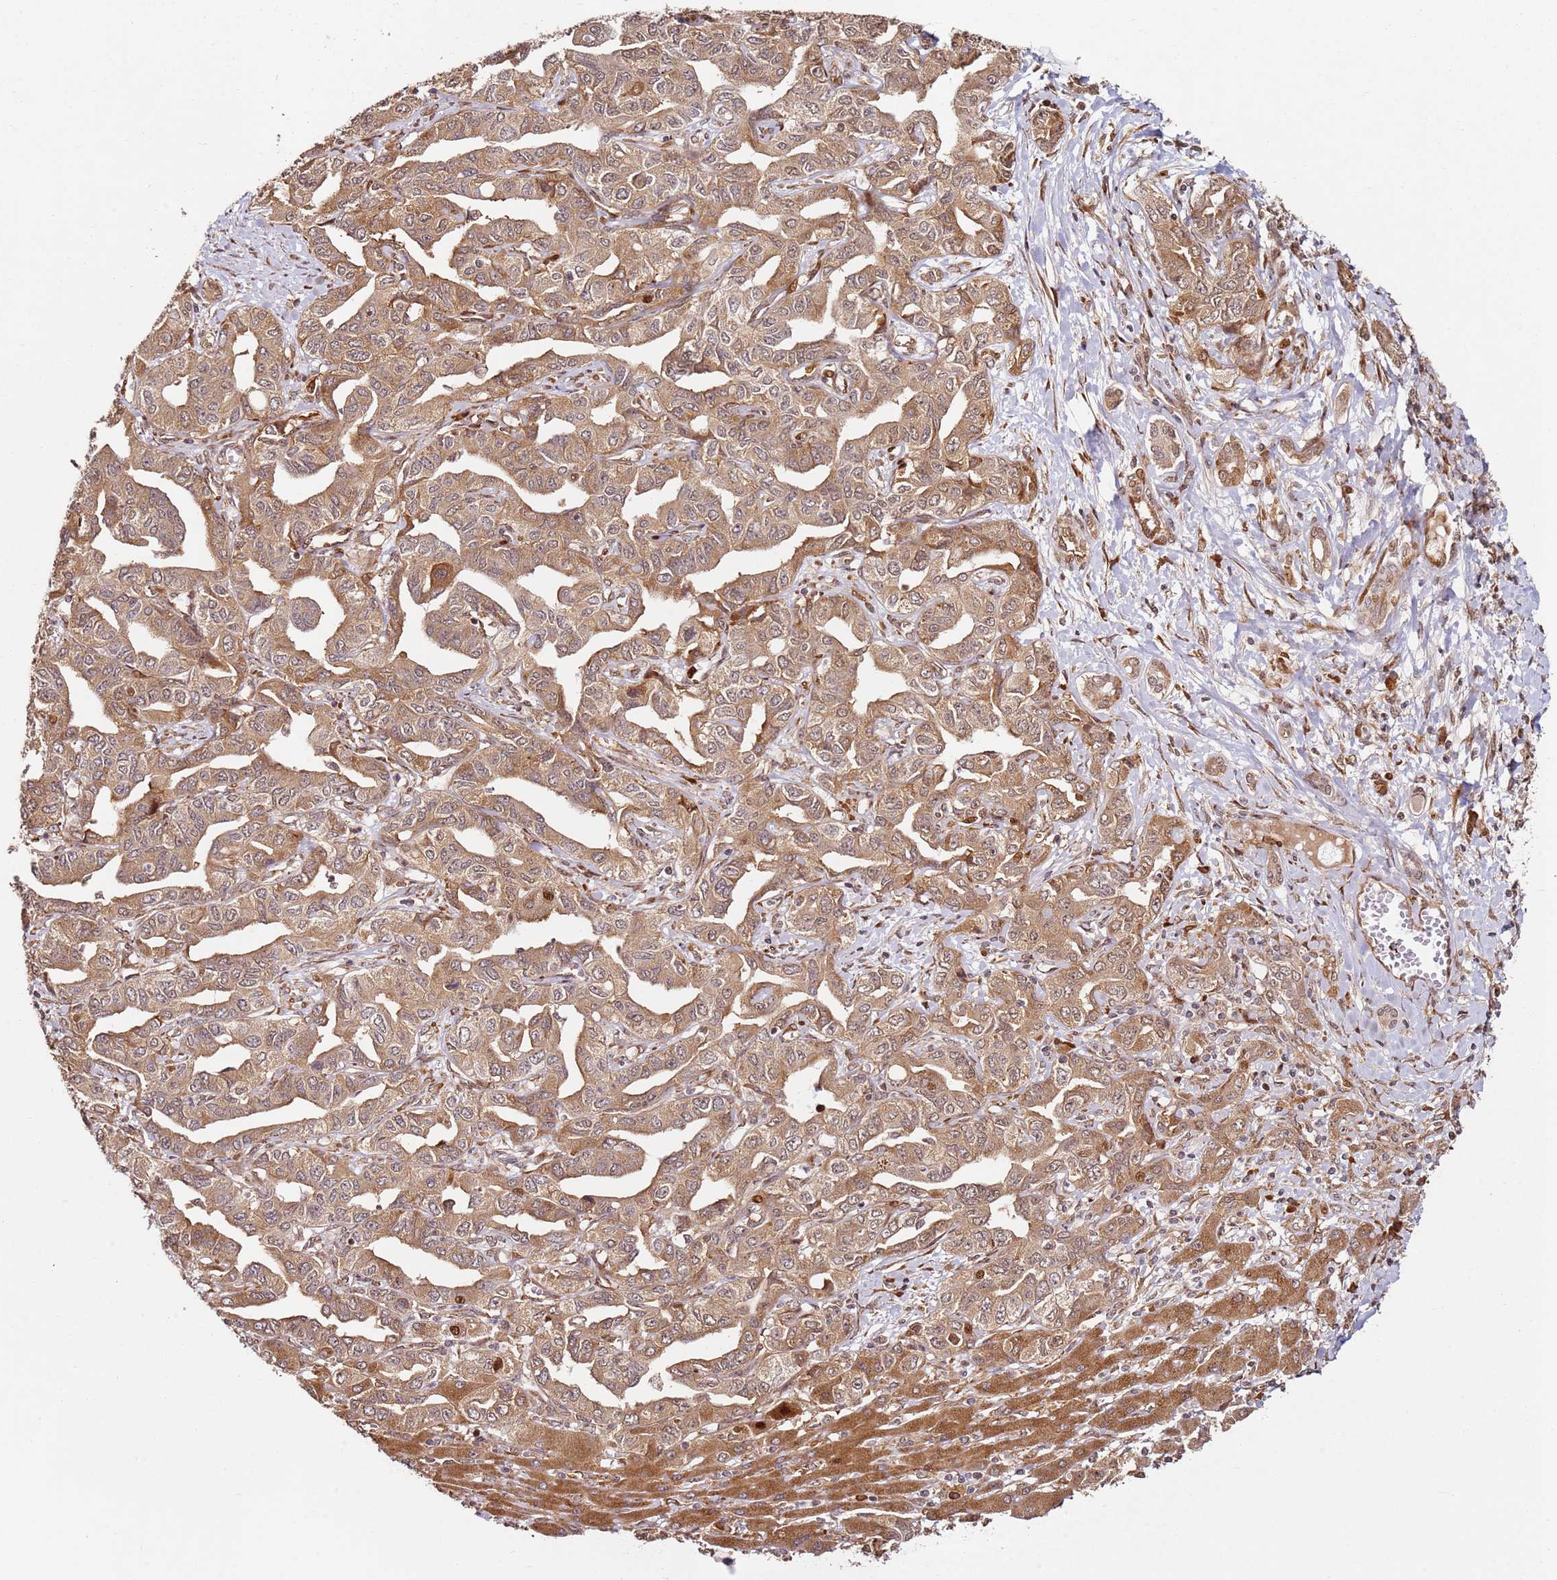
{"staining": {"intensity": "moderate", "quantity": ">75%", "location": "cytoplasmic/membranous"}, "tissue": "liver cancer", "cell_type": "Tumor cells", "image_type": "cancer", "snomed": [{"axis": "morphology", "description": "Cholangiocarcinoma"}, {"axis": "topography", "description": "Liver"}], "caption": "Brown immunohistochemical staining in human liver cancer (cholangiocarcinoma) shows moderate cytoplasmic/membranous positivity in about >75% of tumor cells.", "gene": "RPS3A", "patient": {"sex": "male", "age": 59}}